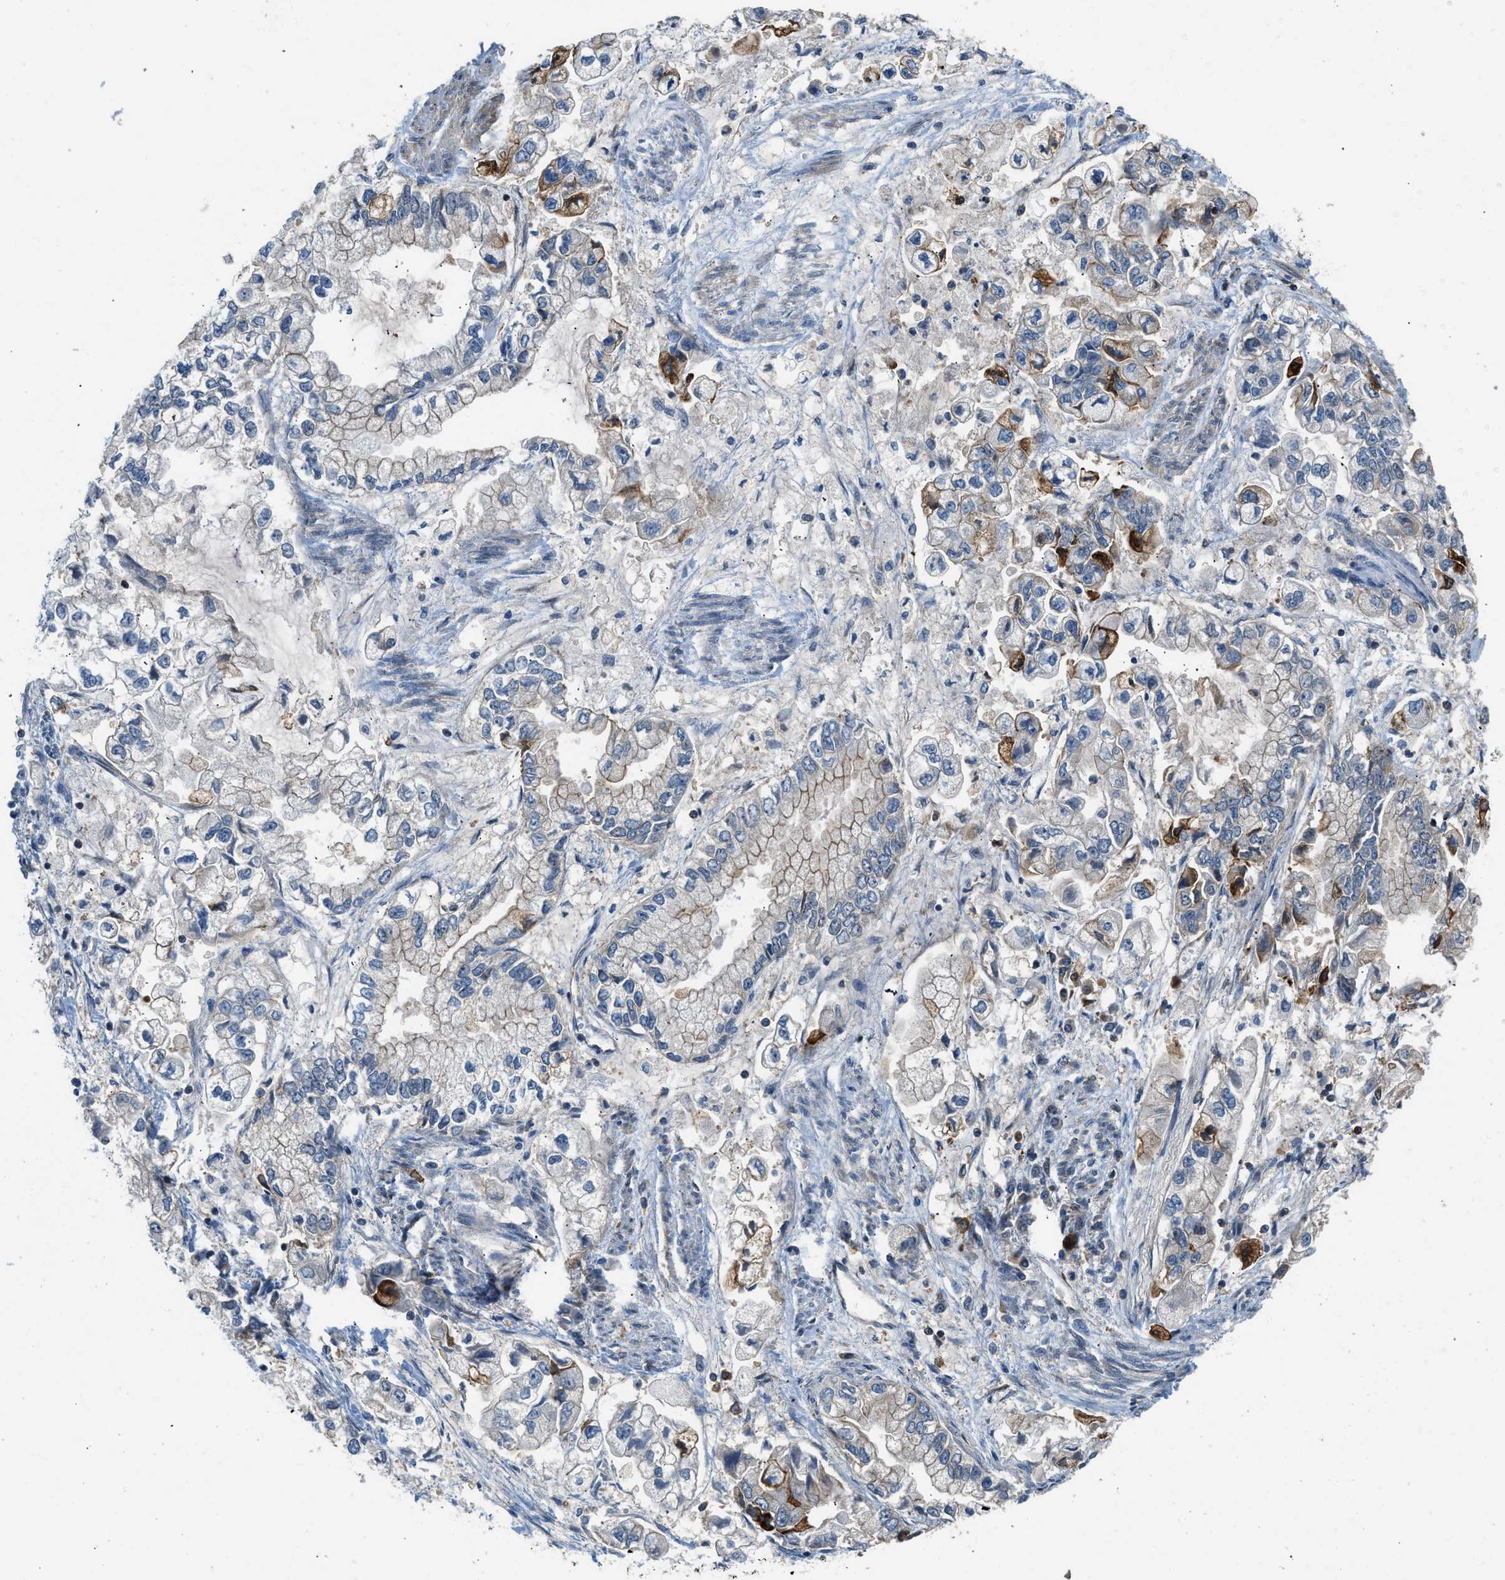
{"staining": {"intensity": "strong", "quantity": "<25%", "location": "cytoplasmic/membranous"}, "tissue": "stomach cancer", "cell_type": "Tumor cells", "image_type": "cancer", "snomed": [{"axis": "morphology", "description": "Normal tissue, NOS"}, {"axis": "morphology", "description": "Adenocarcinoma, NOS"}, {"axis": "topography", "description": "Stomach"}], "caption": "Approximately <25% of tumor cells in adenocarcinoma (stomach) reveal strong cytoplasmic/membranous protein expression as visualized by brown immunohistochemical staining.", "gene": "CBLB", "patient": {"sex": "male", "age": 62}}